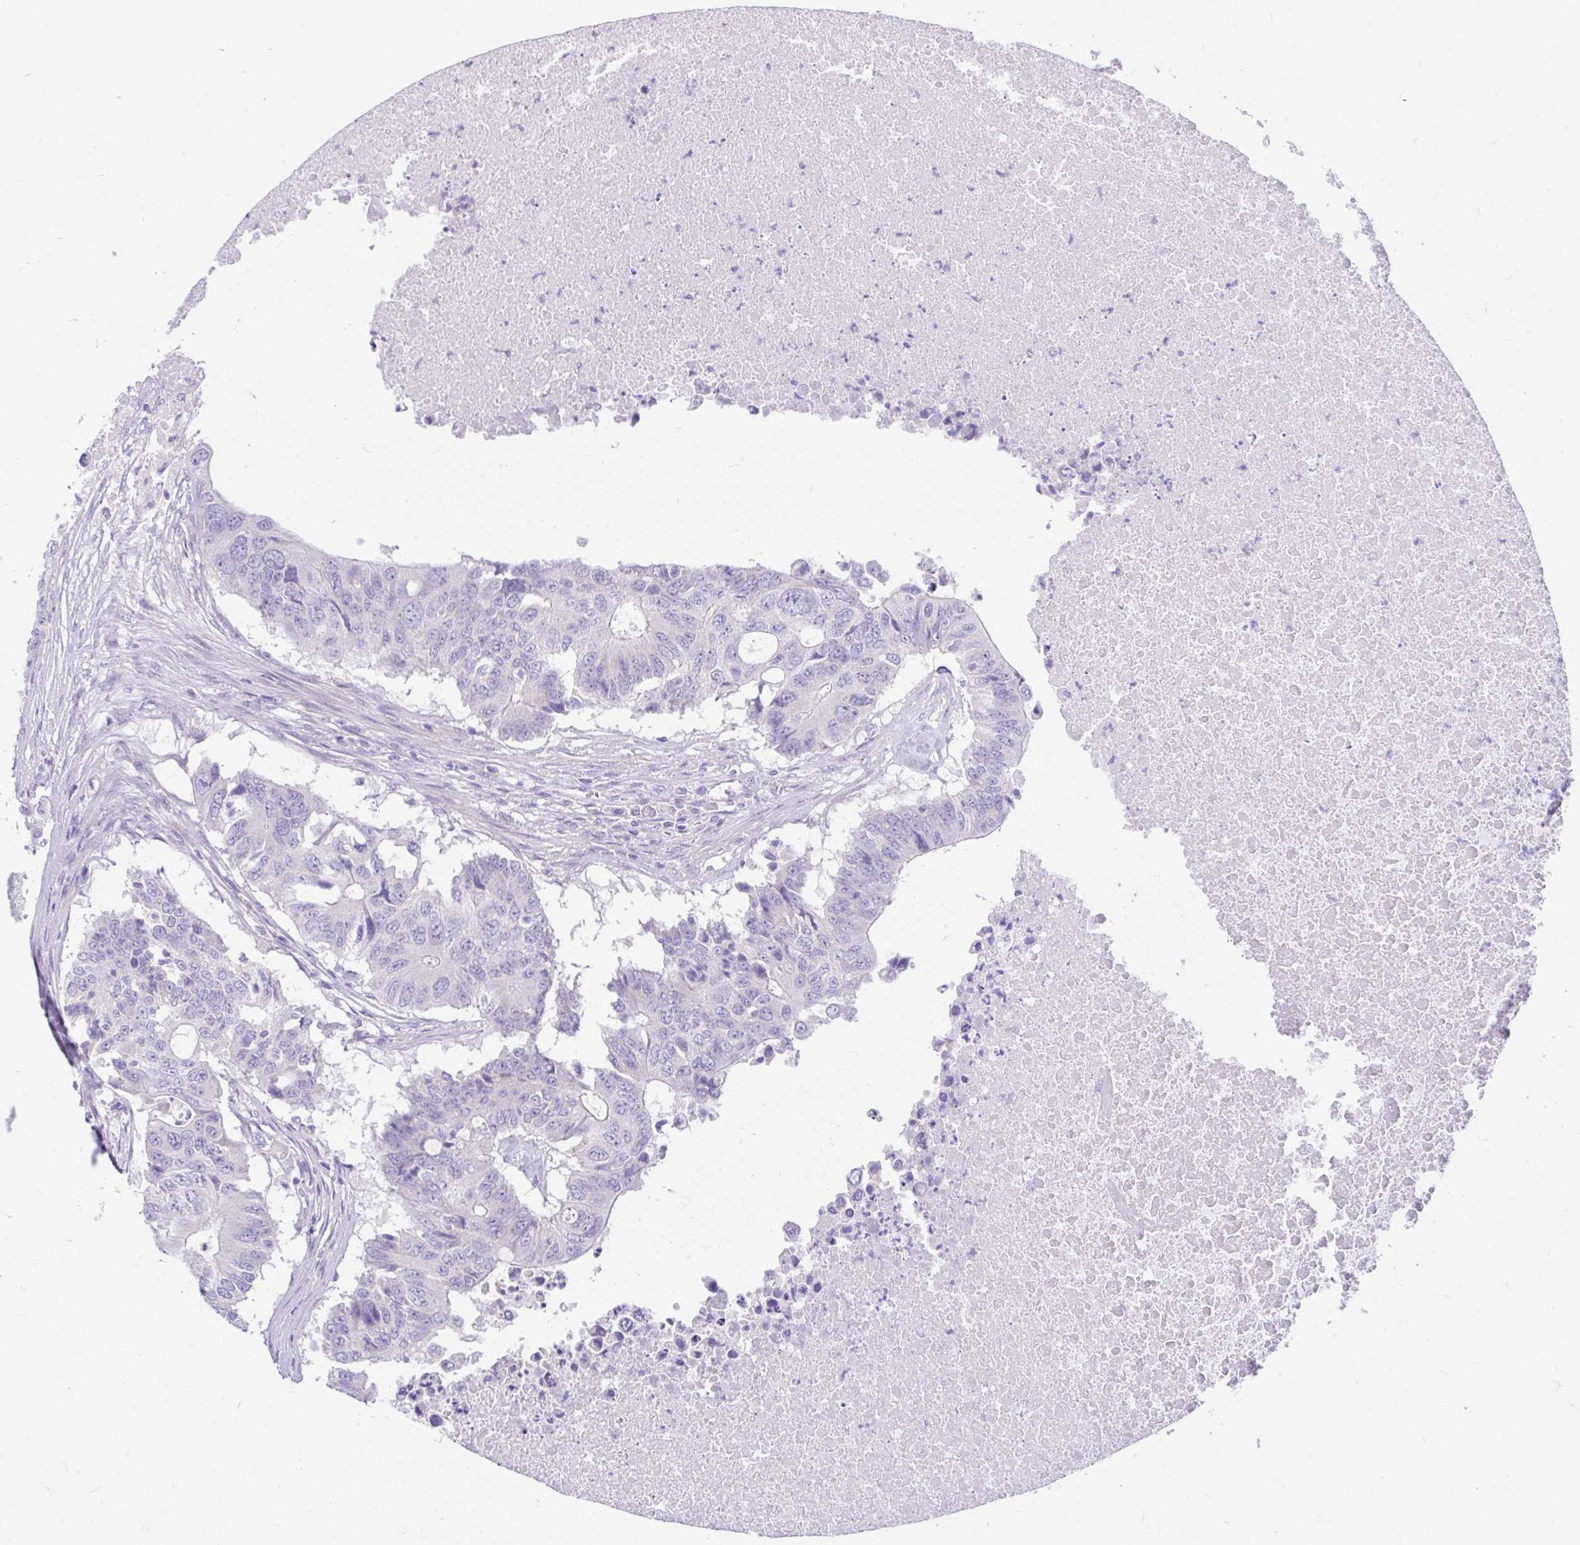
{"staining": {"intensity": "negative", "quantity": "none", "location": "none"}, "tissue": "colorectal cancer", "cell_type": "Tumor cells", "image_type": "cancer", "snomed": [{"axis": "morphology", "description": "Adenocarcinoma, NOS"}, {"axis": "topography", "description": "Colon"}], "caption": "Immunohistochemistry (IHC) of adenocarcinoma (colorectal) reveals no expression in tumor cells.", "gene": "CCSAP", "patient": {"sex": "male", "age": 71}}